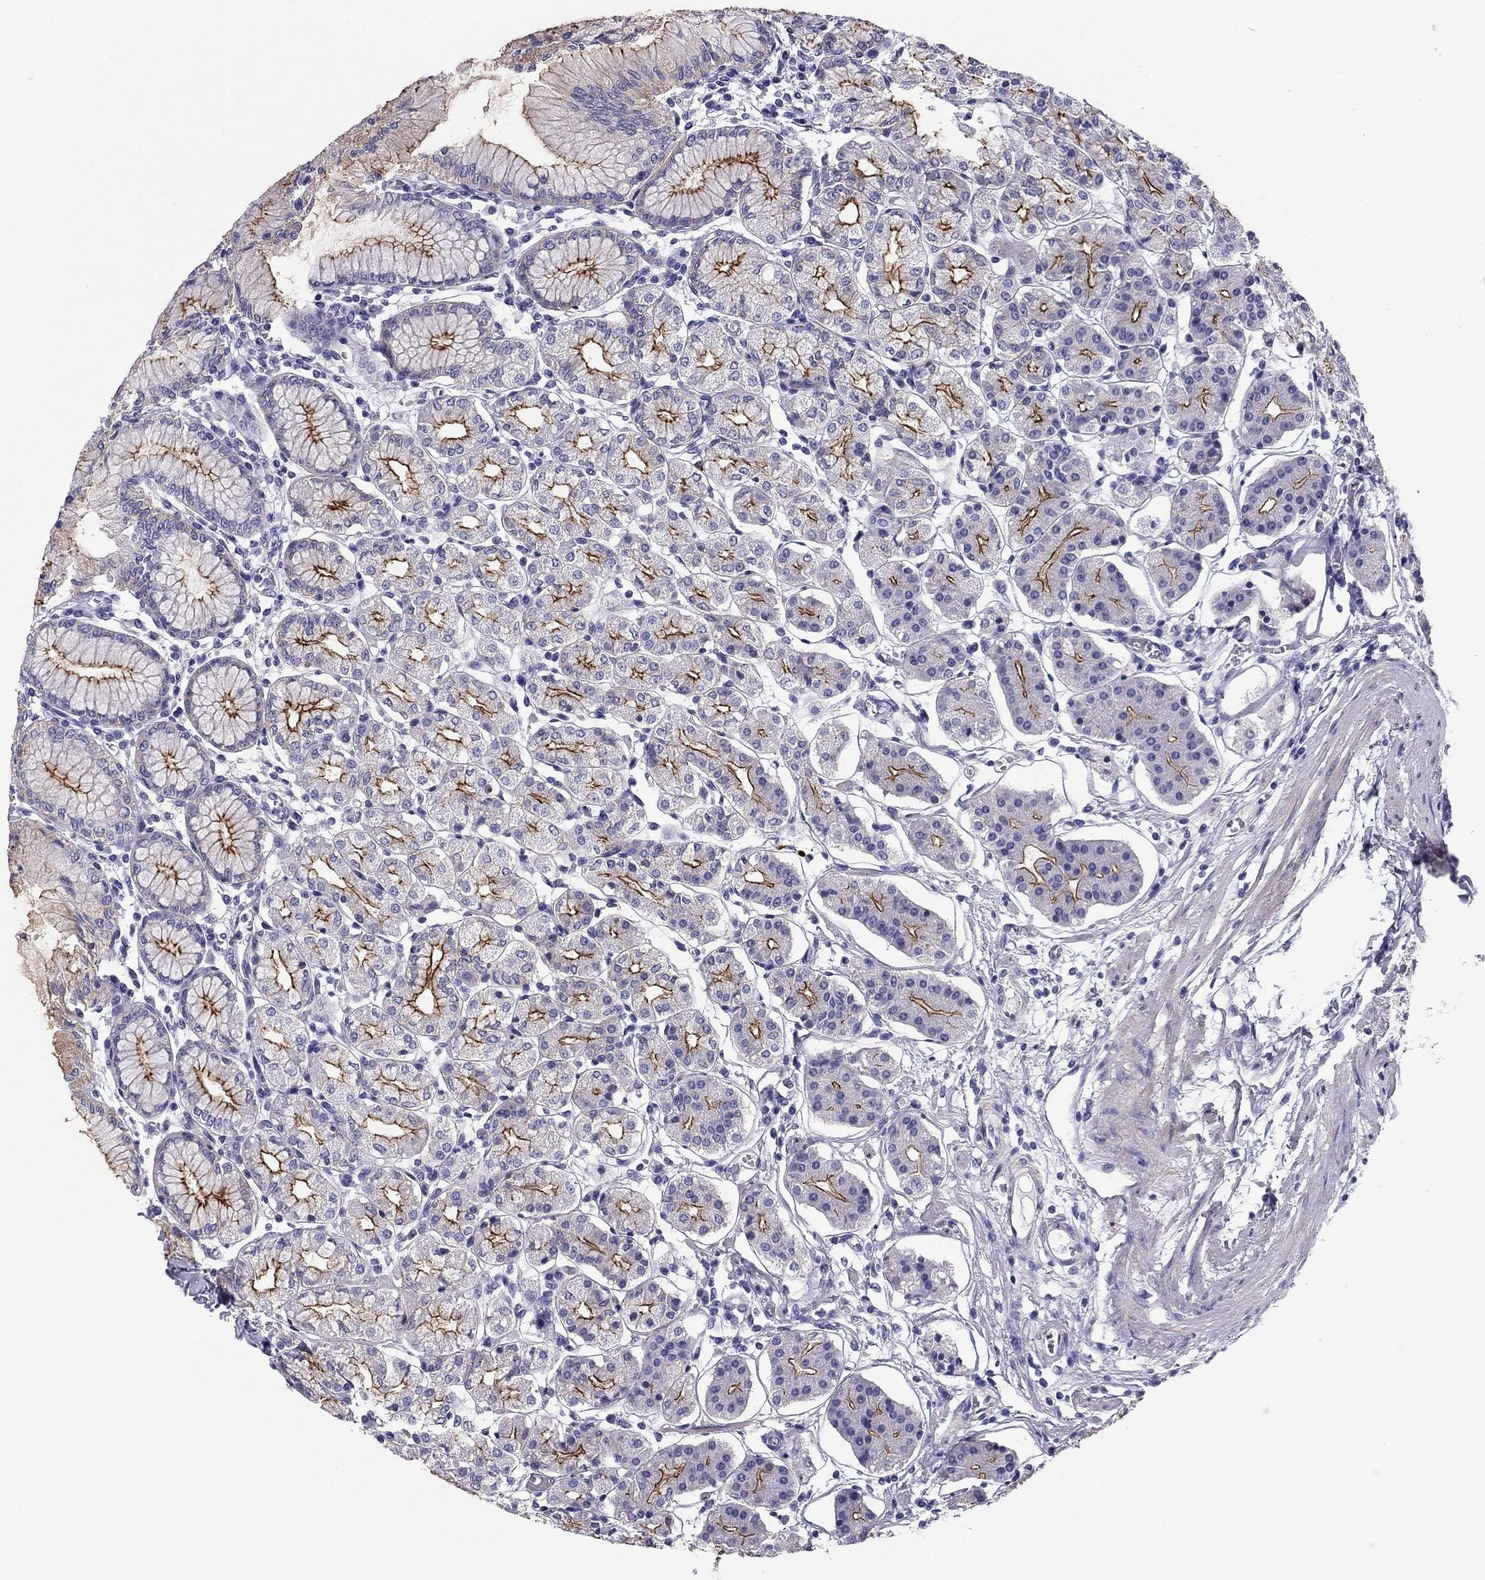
{"staining": {"intensity": "strong", "quantity": "25%-75%", "location": "cytoplasmic/membranous"}, "tissue": "stomach", "cell_type": "Glandular cells", "image_type": "normal", "snomed": [{"axis": "morphology", "description": "Normal tissue, NOS"}, {"axis": "topography", "description": "Skeletal muscle"}, {"axis": "topography", "description": "Stomach"}], "caption": "About 25%-75% of glandular cells in benign stomach exhibit strong cytoplasmic/membranous protein staining as visualized by brown immunohistochemical staining.", "gene": "FLNC", "patient": {"sex": "female", "age": 57}}